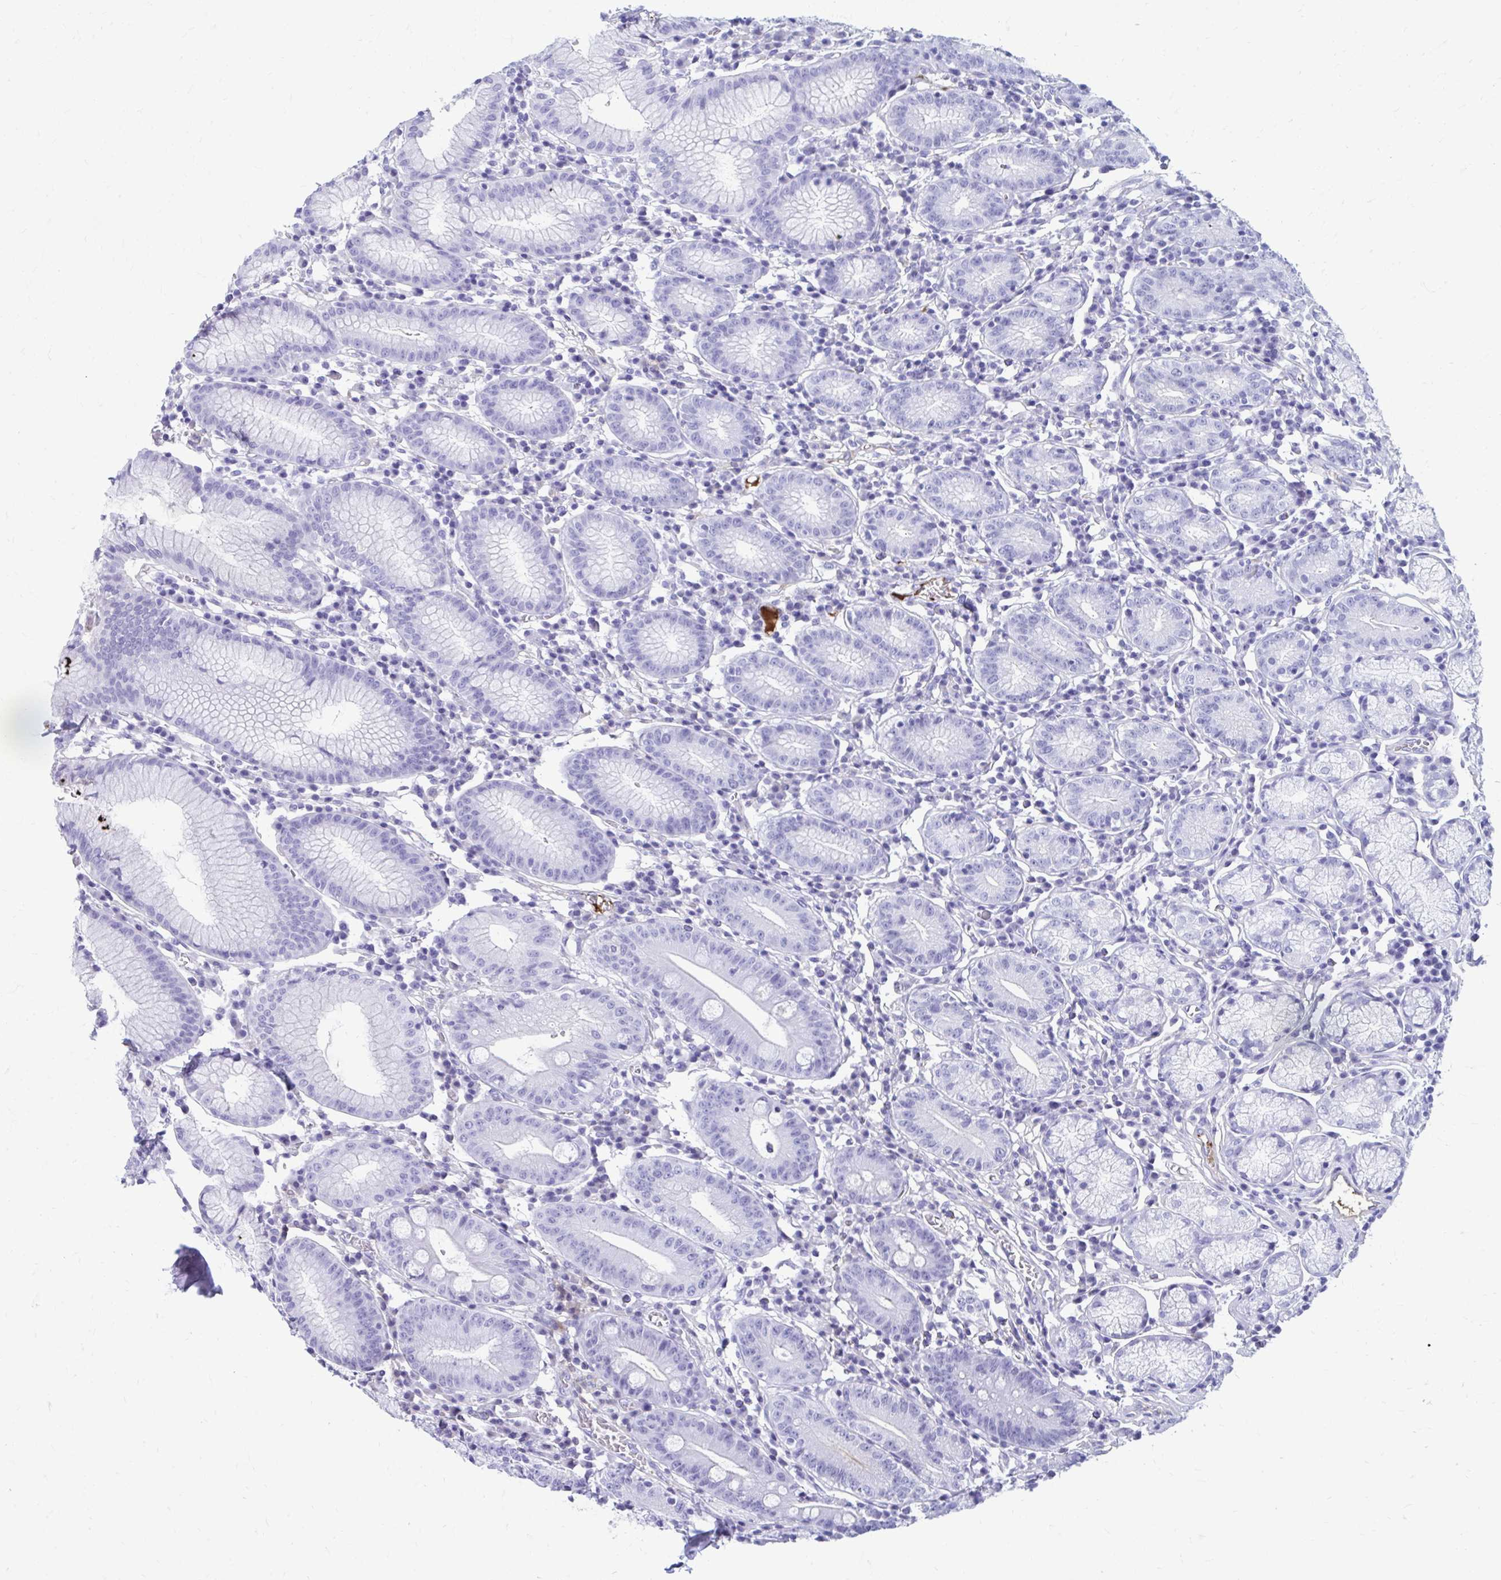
{"staining": {"intensity": "negative", "quantity": "none", "location": "none"}, "tissue": "stomach", "cell_type": "Glandular cells", "image_type": "normal", "snomed": [{"axis": "morphology", "description": "Normal tissue, NOS"}, {"axis": "topography", "description": "Stomach"}], "caption": "This micrograph is of normal stomach stained with IHC to label a protein in brown with the nuclei are counter-stained blue. There is no positivity in glandular cells. Brightfield microscopy of IHC stained with DAB (3,3'-diaminobenzidine) (brown) and hematoxylin (blue), captured at high magnification.", "gene": "SMIM9", "patient": {"sex": "male", "age": 55}}